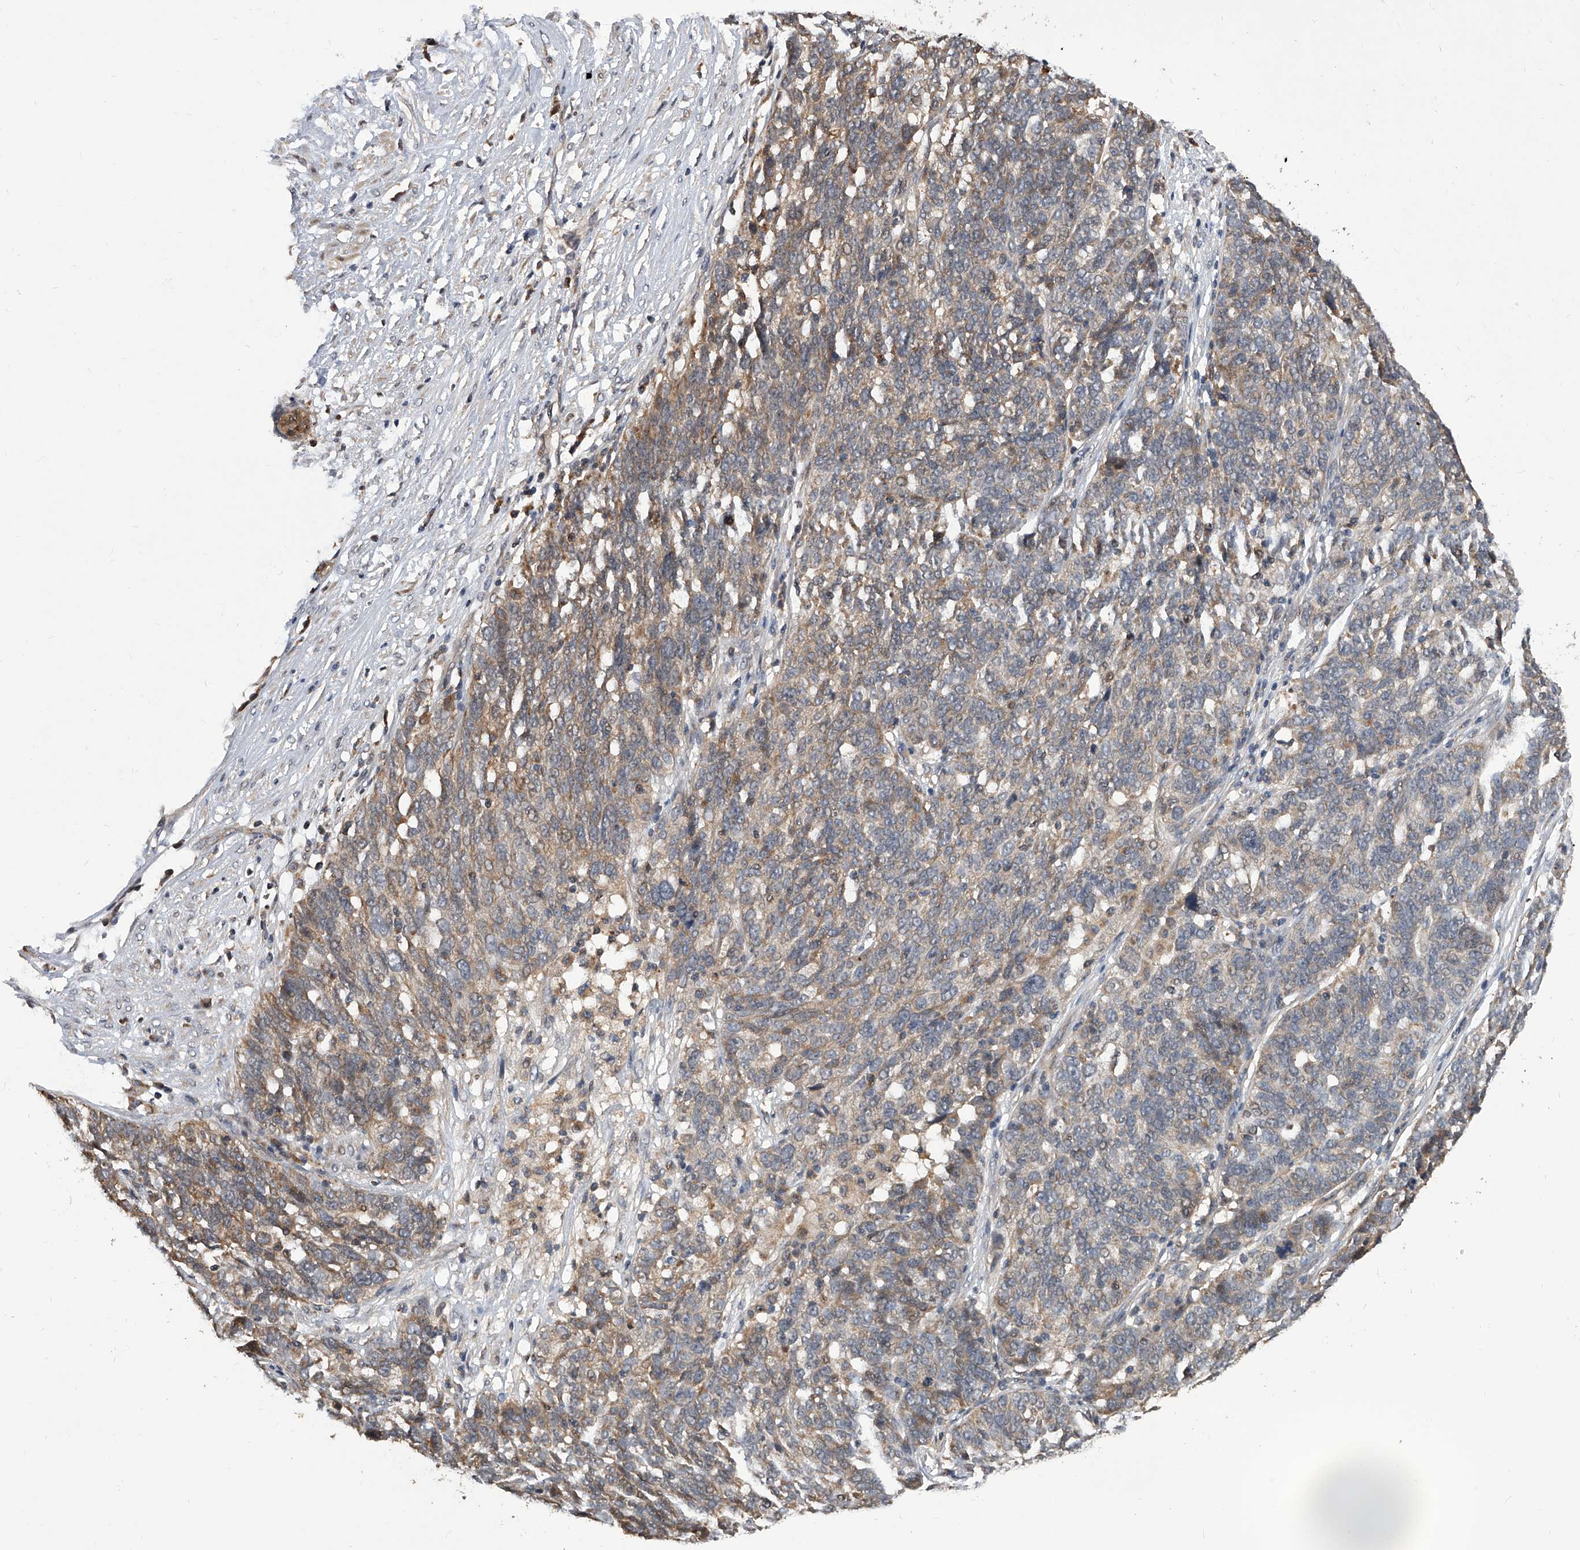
{"staining": {"intensity": "moderate", "quantity": "<25%", "location": "cytoplasmic/membranous"}, "tissue": "ovarian cancer", "cell_type": "Tumor cells", "image_type": "cancer", "snomed": [{"axis": "morphology", "description": "Cystadenocarcinoma, serous, NOS"}, {"axis": "topography", "description": "Ovary"}], "caption": "Protein staining by immunohistochemistry shows moderate cytoplasmic/membranous positivity in approximately <25% of tumor cells in serous cystadenocarcinoma (ovarian). The staining was performed using DAB (3,3'-diaminobenzidine) to visualize the protein expression in brown, while the nuclei were stained in blue with hematoxylin (Magnification: 20x).", "gene": "GMDS", "patient": {"sex": "female", "age": 59}}